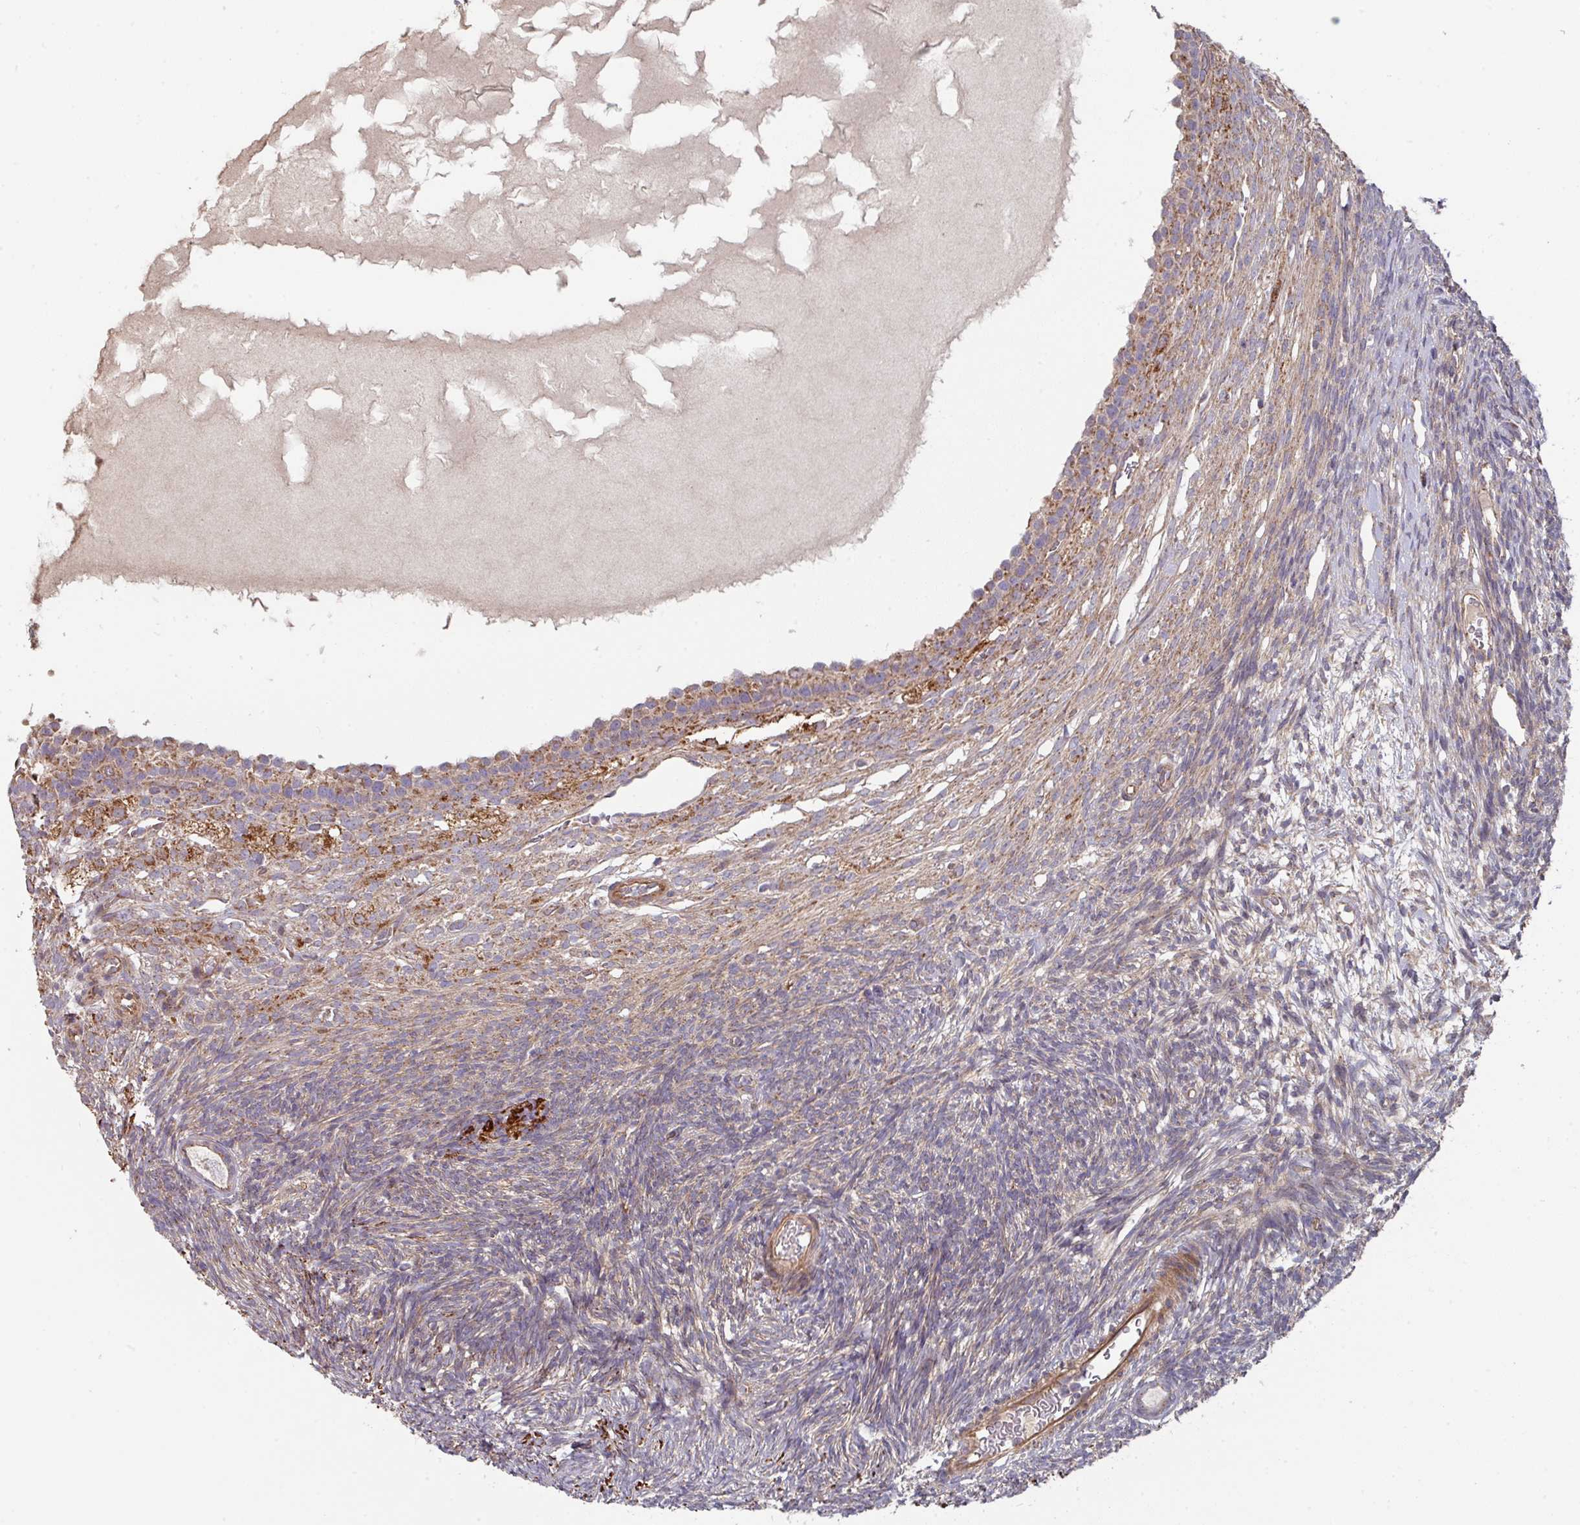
{"staining": {"intensity": "weak", "quantity": ">75%", "location": "cytoplasmic/membranous"}, "tissue": "ovary", "cell_type": "Follicle cells", "image_type": "normal", "snomed": [{"axis": "morphology", "description": "Normal tissue, NOS"}, {"axis": "topography", "description": "Ovary"}], "caption": "The histopathology image demonstrates a brown stain indicating the presence of a protein in the cytoplasmic/membranous of follicle cells in ovary.", "gene": "DCAF12L1", "patient": {"sex": "female", "age": 39}}